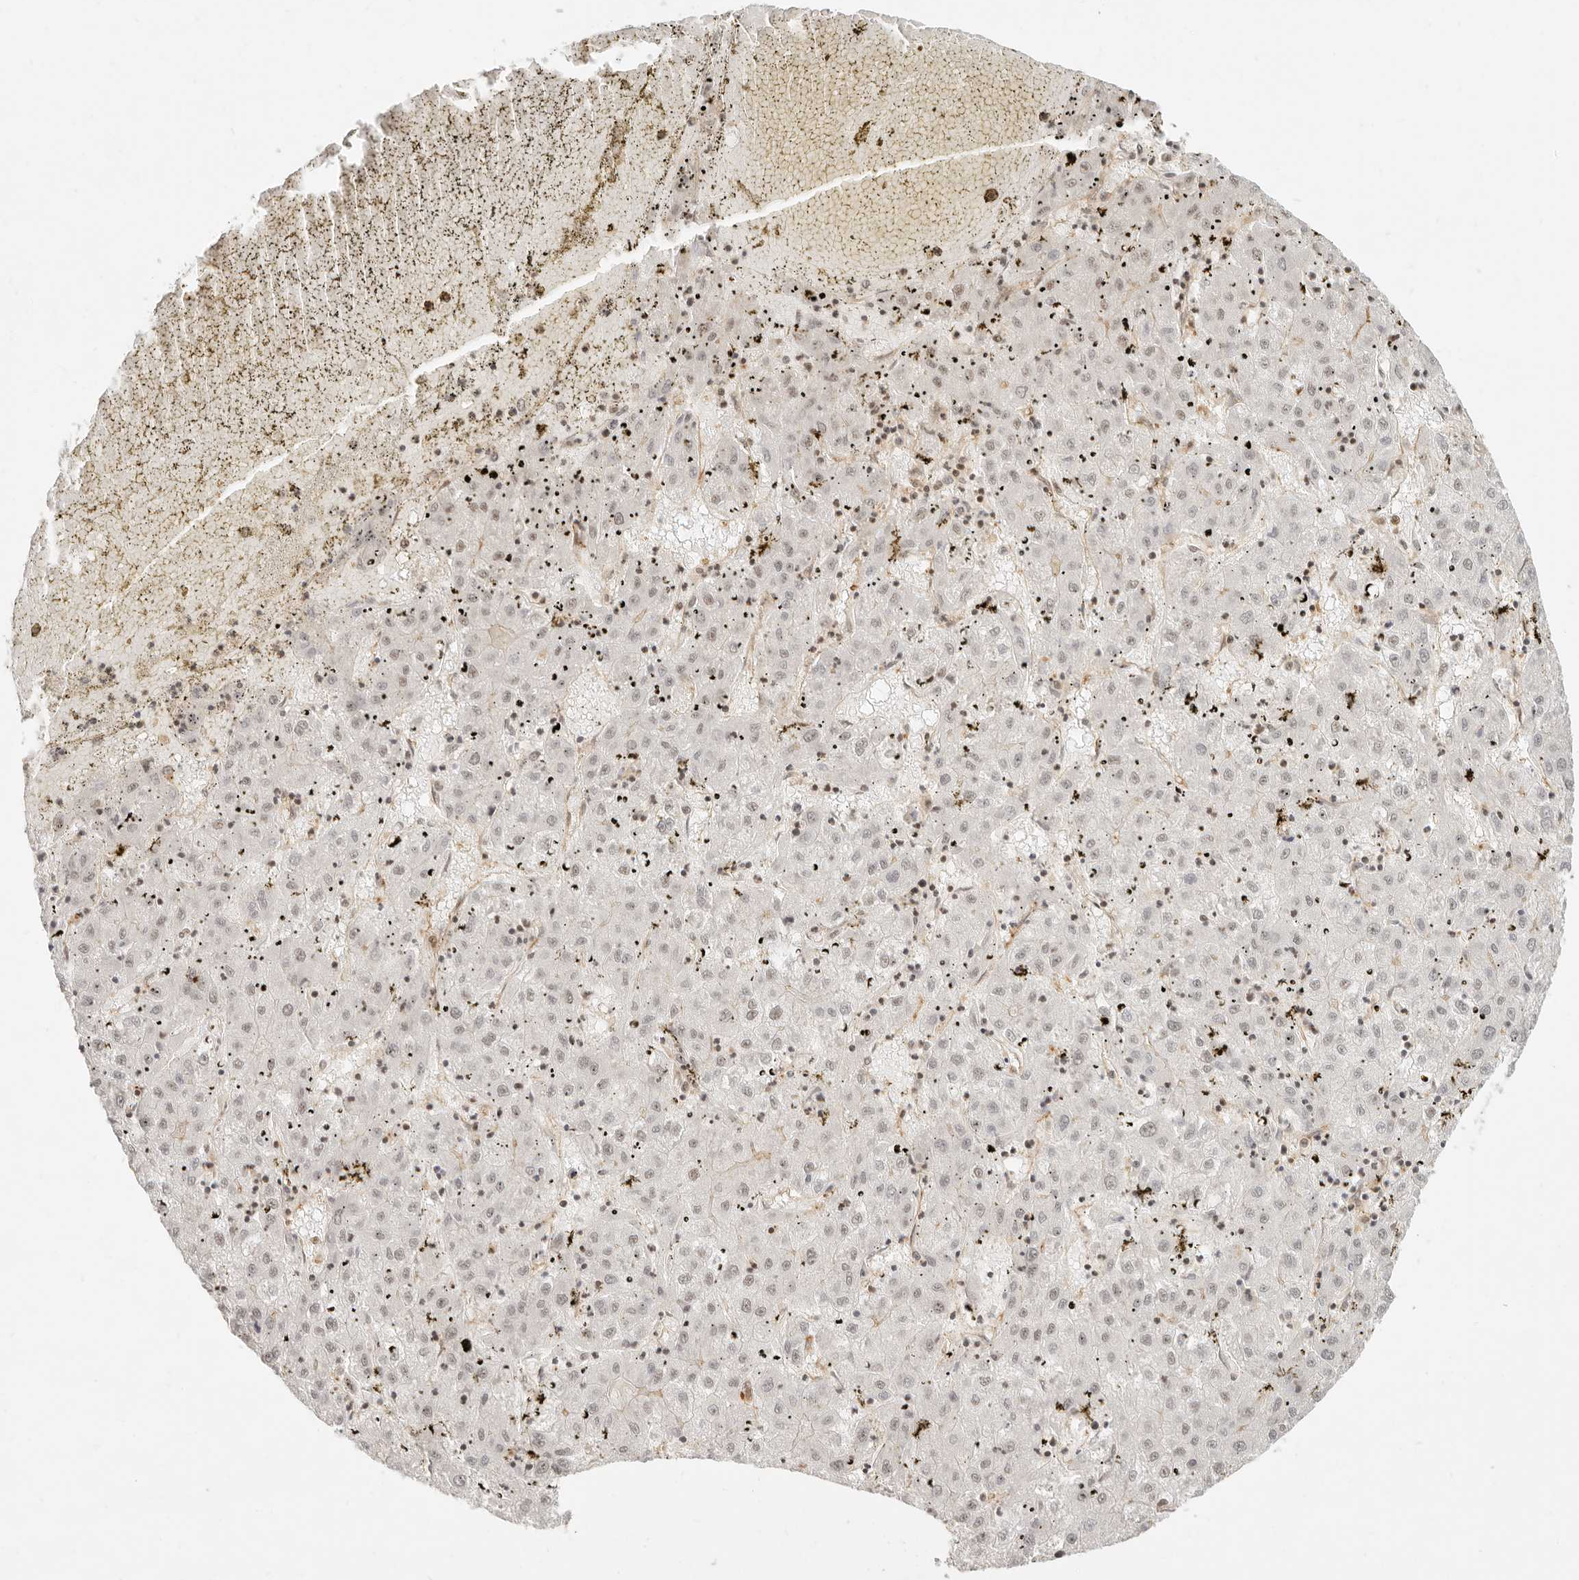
{"staining": {"intensity": "weak", "quantity": ">75%", "location": "nuclear"}, "tissue": "liver cancer", "cell_type": "Tumor cells", "image_type": "cancer", "snomed": [{"axis": "morphology", "description": "Carcinoma, Hepatocellular, NOS"}, {"axis": "topography", "description": "Liver"}], "caption": "A brown stain highlights weak nuclear expression of a protein in hepatocellular carcinoma (liver) tumor cells.", "gene": "BAP1", "patient": {"sex": "male", "age": 72}}